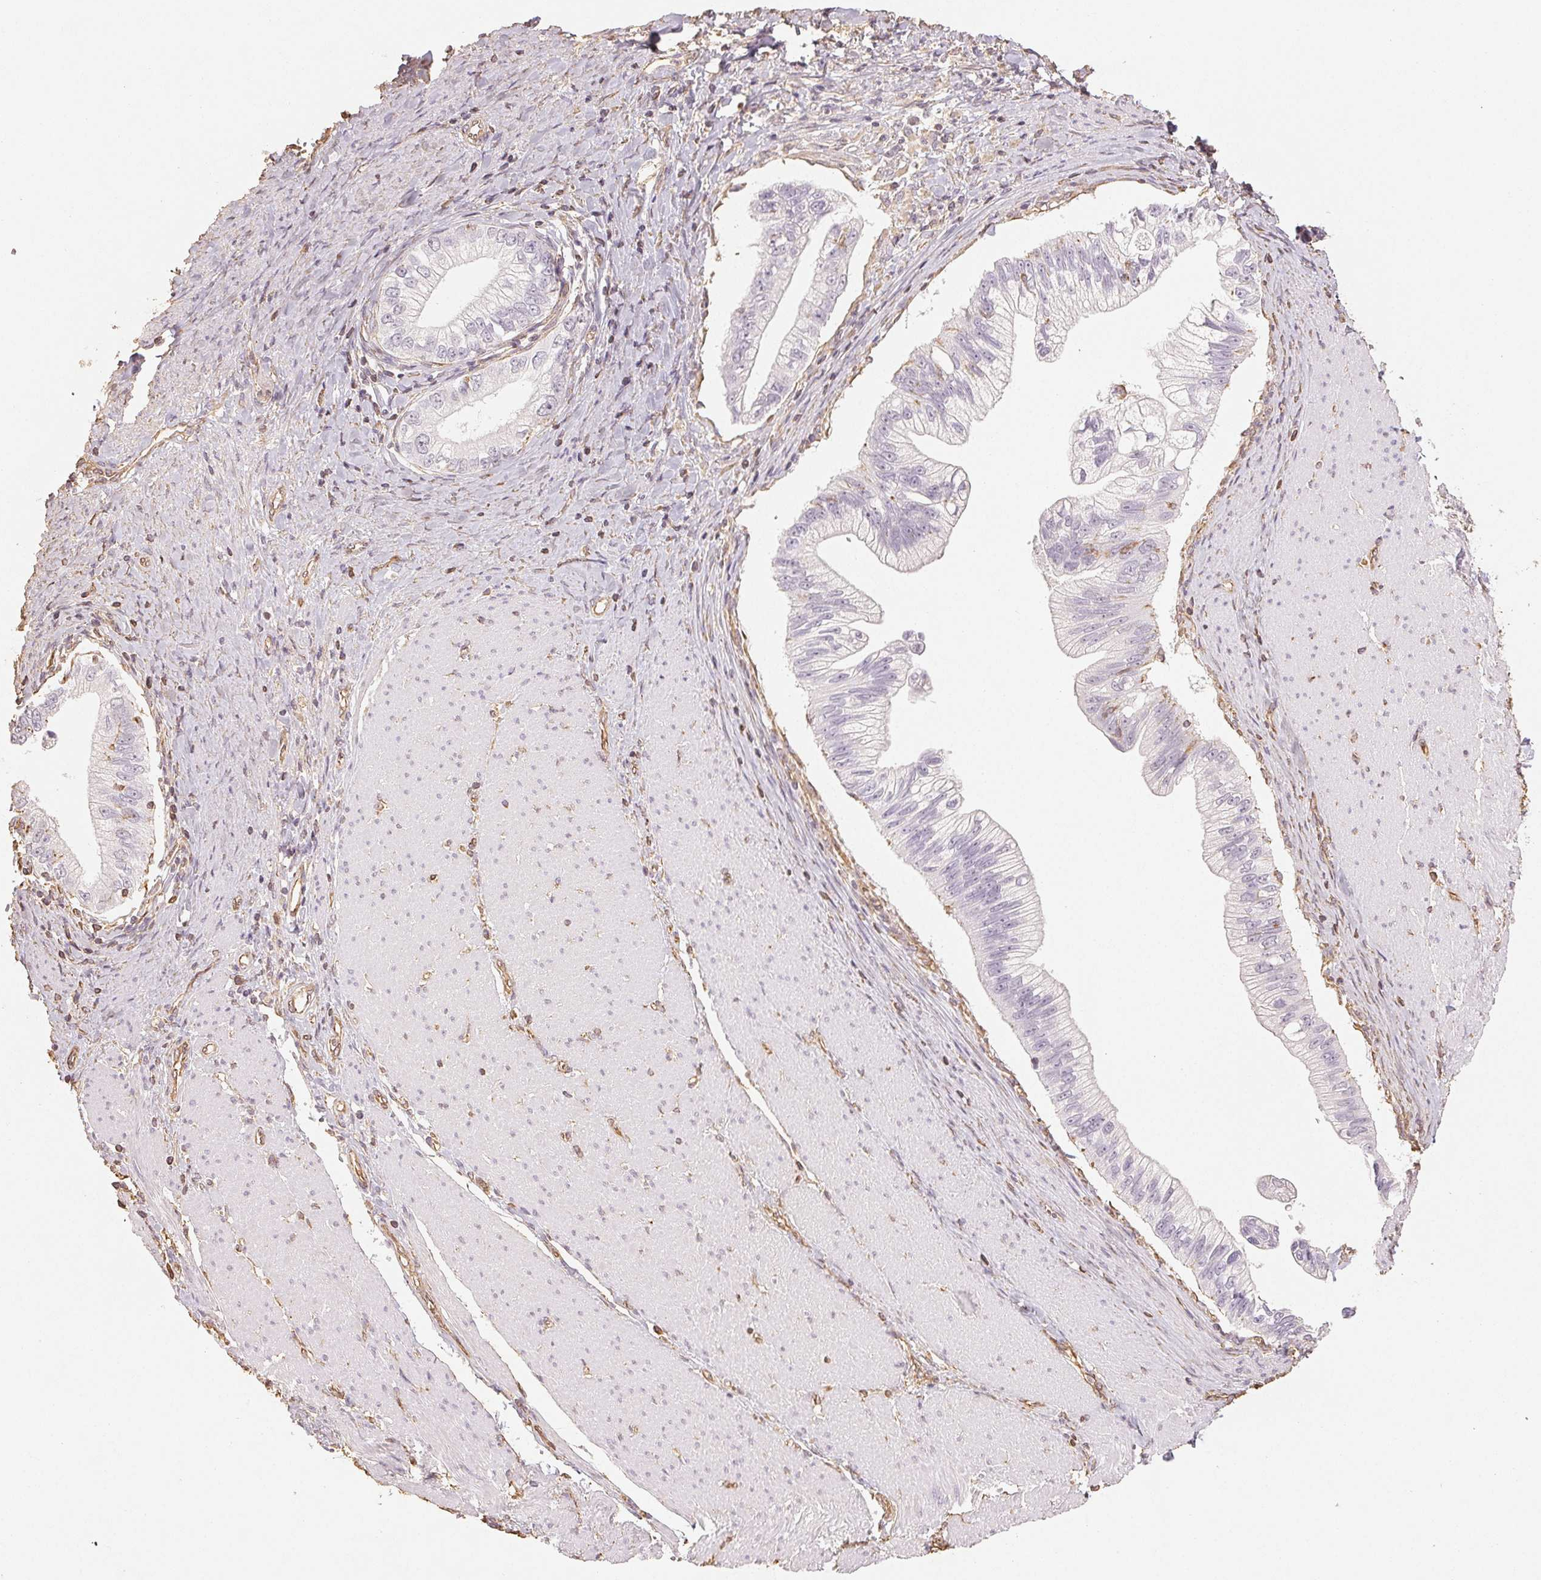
{"staining": {"intensity": "negative", "quantity": "none", "location": "none"}, "tissue": "pancreatic cancer", "cell_type": "Tumor cells", "image_type": "cancer", "snomed": [{"axis": "morphology", "description": "Adenocarcinoma, NOS"}, {"axis": "topography", "description": "Pancreas"}], "caption": "High magnification brightfield microscopy of pancreatic cancer (adenocarcinoma) stained with DAB (brown) and counterstained with hematoxylin (blue): tumor cells show no significant staining.", "gene": "COL7A1", "patient": {"sex": "male", "age": 70}}